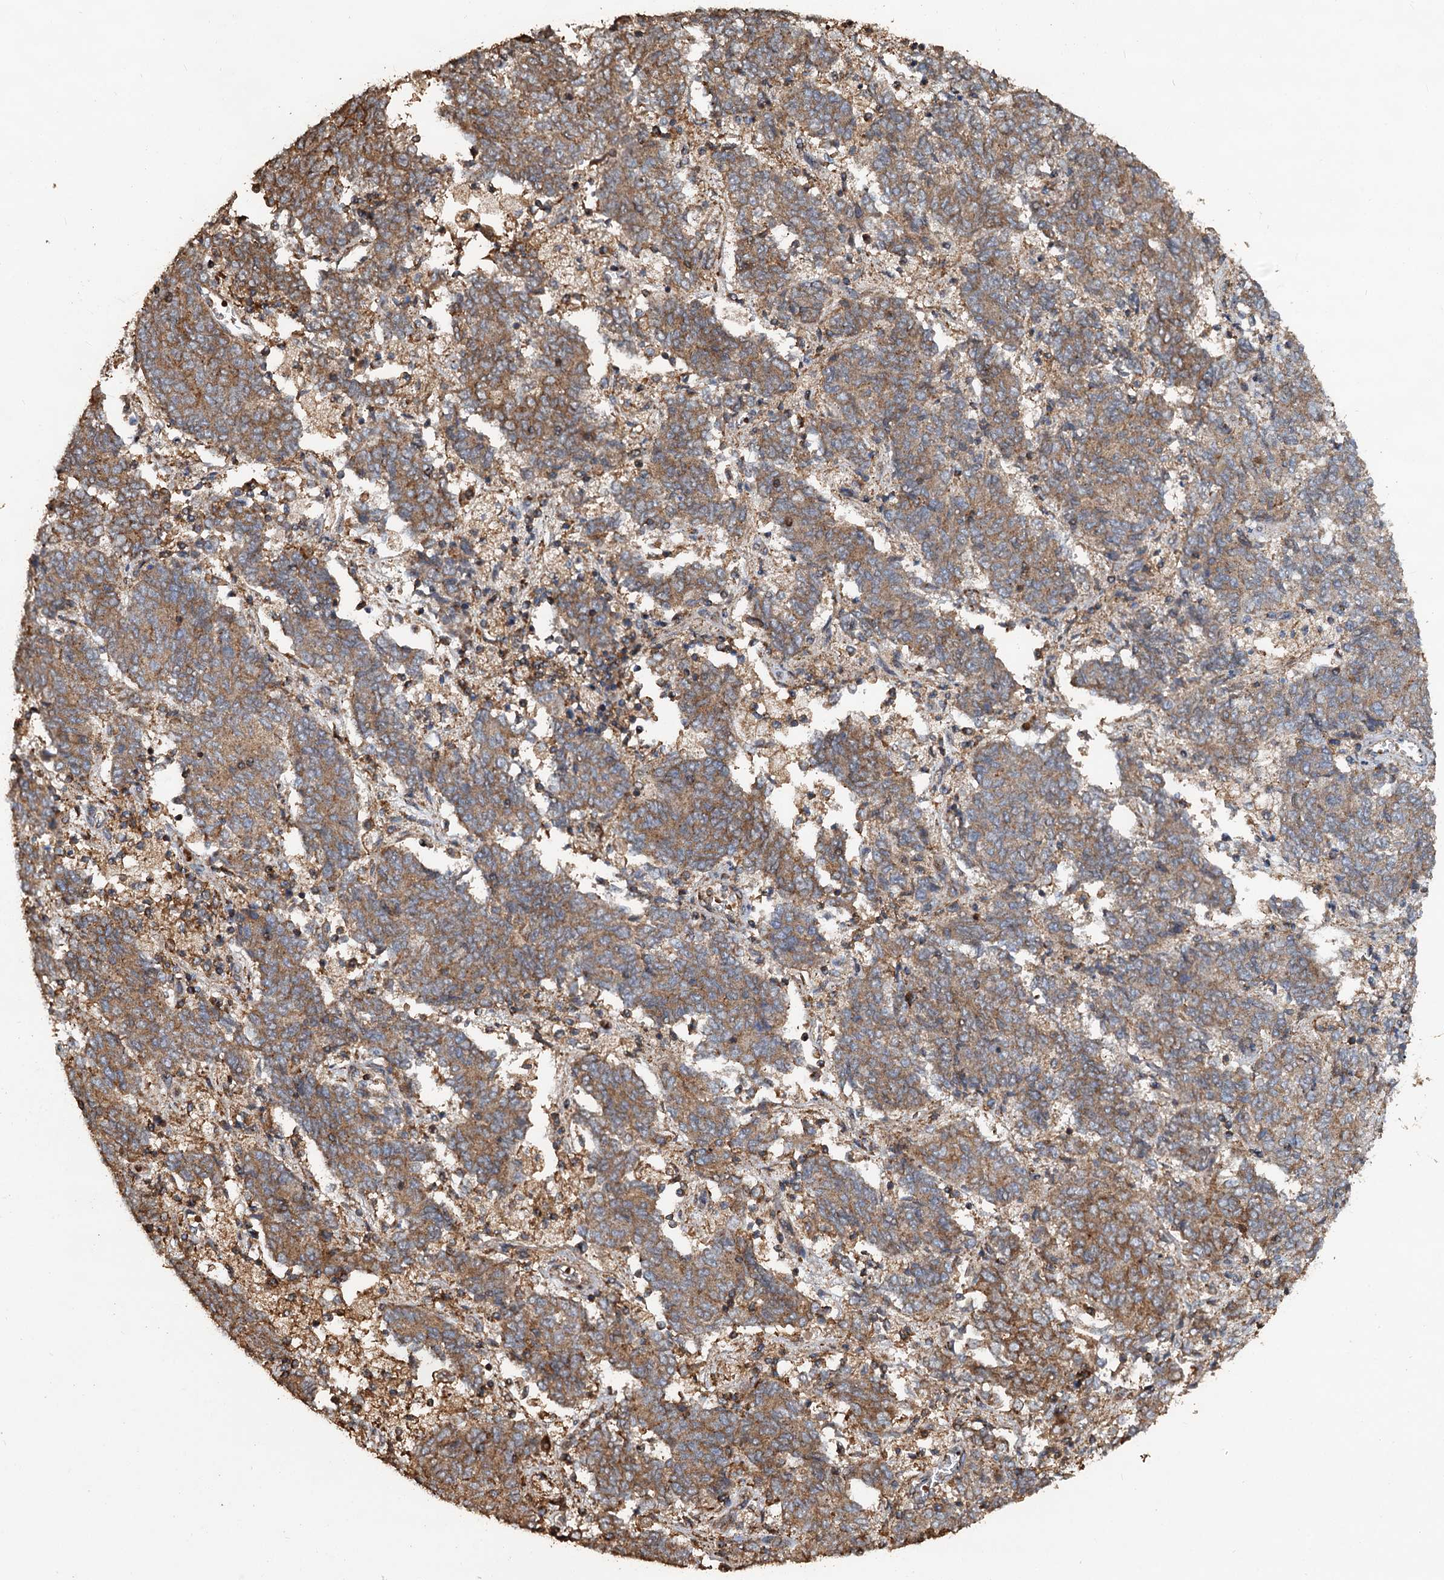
{"staining": {"intensity": "moderate", "quantity": ">75%", "location": "cytoplasmic/membranous"}, "tissue": "endometrial cancer", "cell_type": "Tumor cells", "image_type": "cancer", "snomed": [{"axis": "morphology", "description": "Adenocarcinoma, NOS"}, {"axis": "topography", "description": "Endometrium"}], "caption": "A photomicrograph of endometrial cancer stained for a protein exhibits moderate cytoplasmic/membranous brown staining in tumor cells.", "gene": "NOTCH2NLA", "patient": {"sex": "female", "age": 80}}